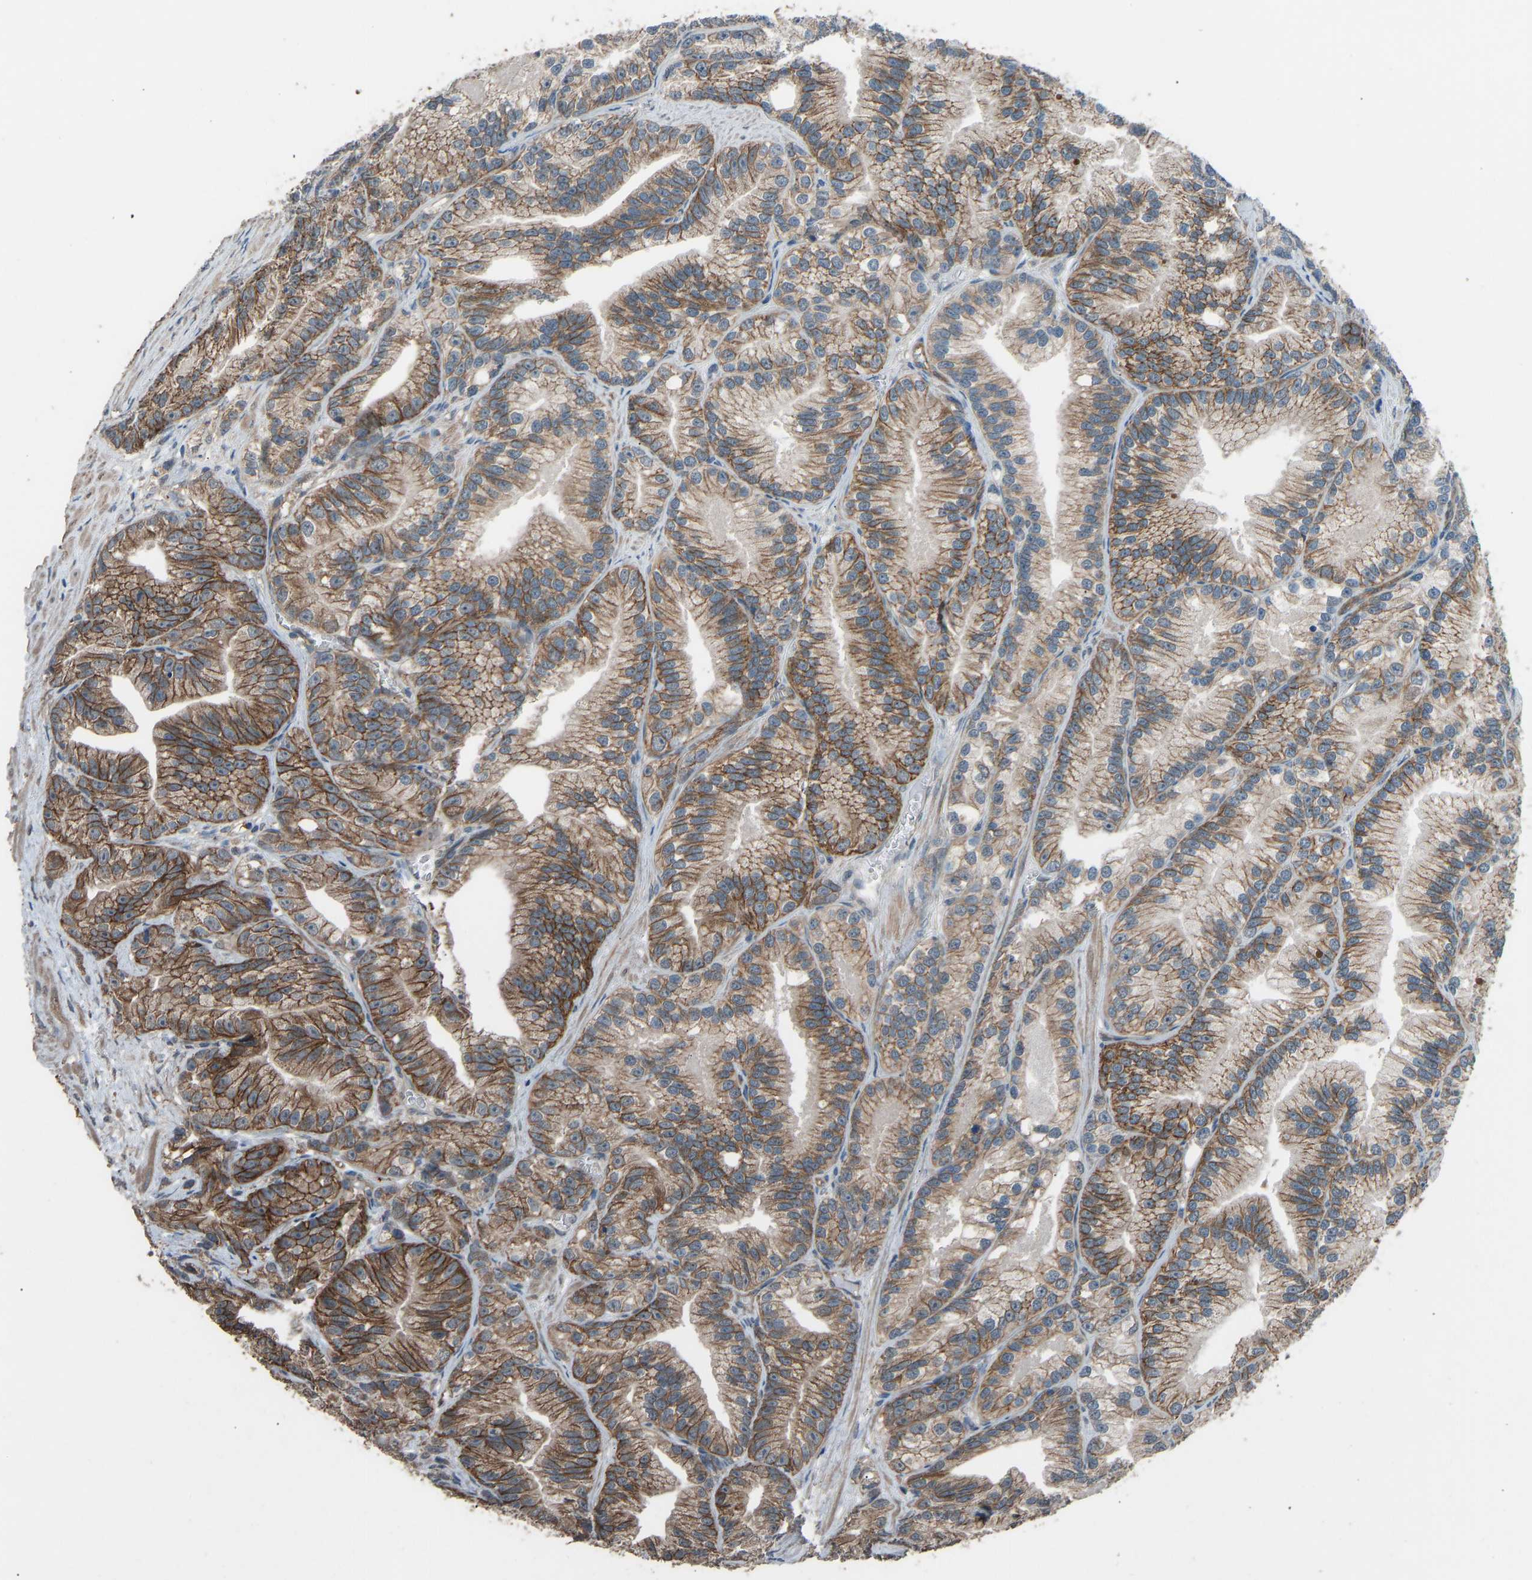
{"staining": {"intensity": "moderate", "quantity": ">75%", "location": "cytoplasmic/membranous"}, "tissue": "prostate cancer", "cell_type": "Tumor cells", "image_type": "cancer", "snomed": [{"axis": "morphology", "description": "Adenocarcinoma, Low grade"}, {"axis": "topography", "description": "Prostate"}], "caption": "Prostate cancer tissue shows moderate cytoplasmic/membranous staining in about >75% of tumor cells", "gene": "SLC43A1", "patient": {"sex": "male", "age": 89}}